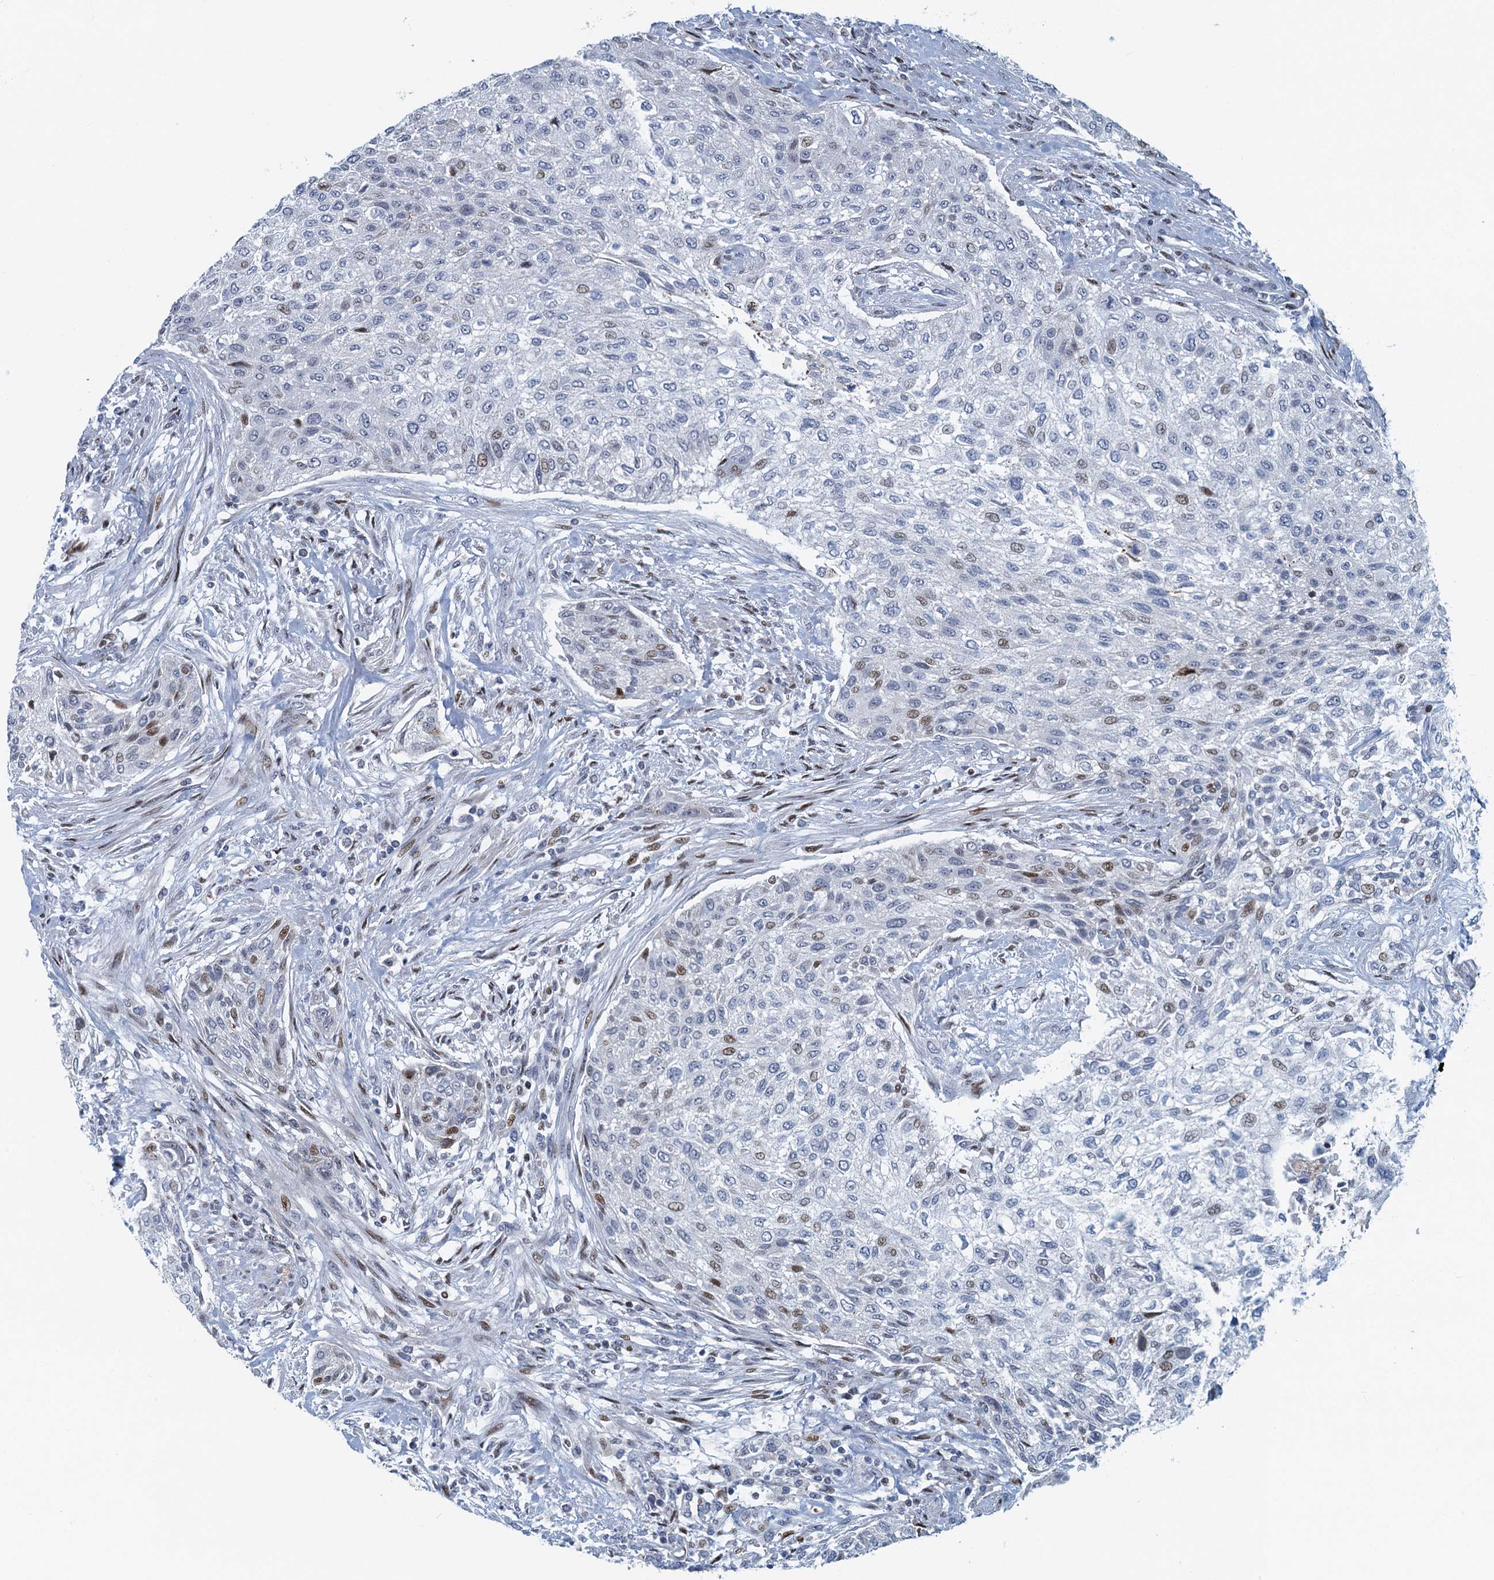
{"staining": {"intensity": "moderate", "quantity": "<25%", "location": "nuclear"}, "tissue": "urothelial cancer", "cell_type": "Tumor cells", "image_type": "cancer", "snomed": [{"axis": "morphology", "description": "Normal tissue, NOS"}, {"axis": "morphology", "description": "Urothelial carcinoma, NOS"}, {"axis": "topography", "description": "Urinary bladder"}, {"axis": "topography", "description": "Peripheral nerve tissue"}], "caption": "There is low levels of moderate nuclear positivity in tumor cells of urothelial cancer, as demonstrated by immunohistochemical staining (brown color).", "gene": "ANKRD13D", "patient": {"sex": "male", "age": 35}}